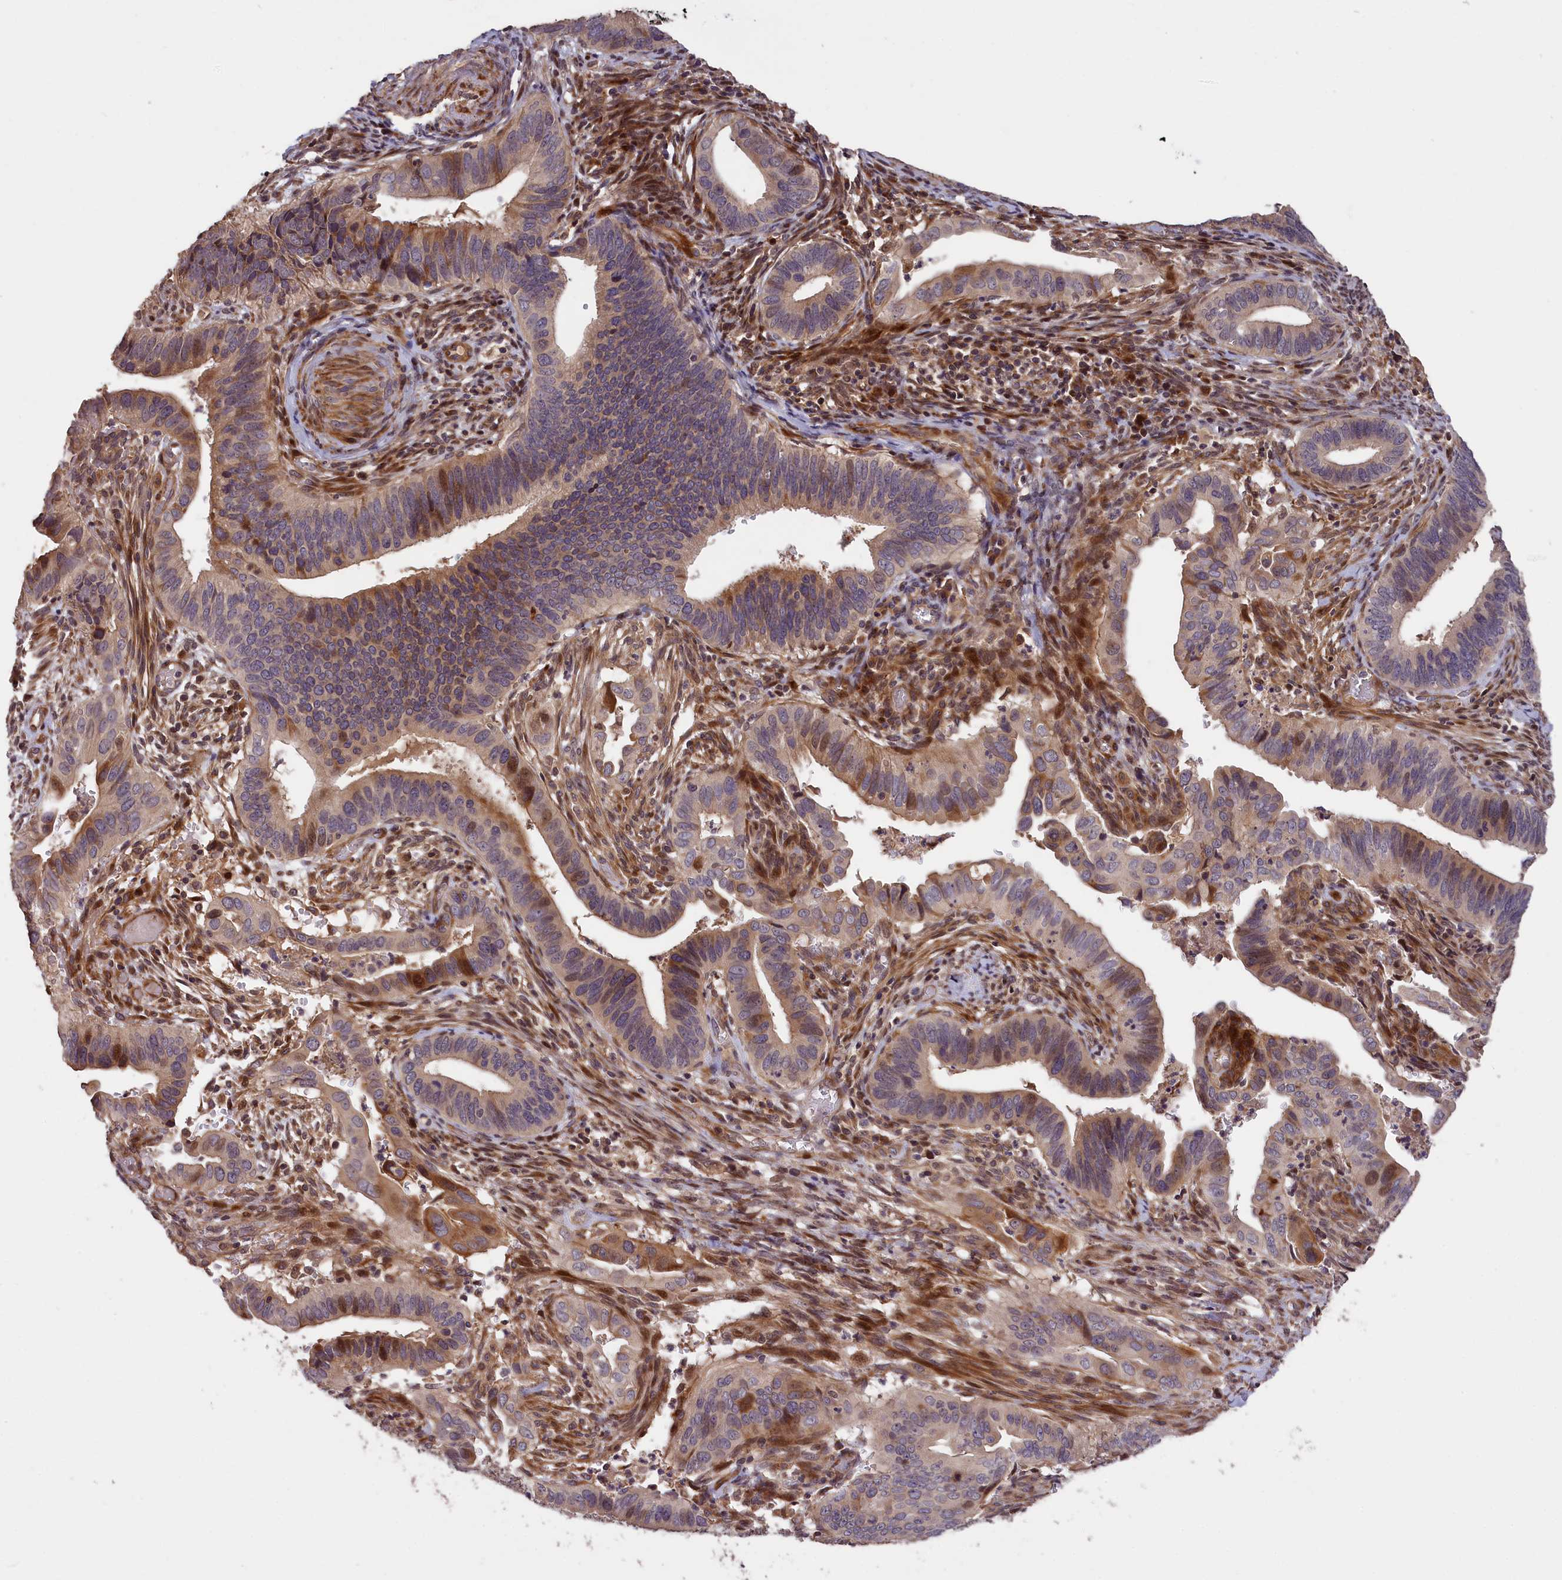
{"staining": {"intensity": "moderate", "quantity": "25%-75%", "location": "cytoplasmic/membranous,nuclear"}, "tissue": "cervical cancer", "cell_type": "Tumor cells", "image_type": "cancer", "snomed": [{"axis": "morphology", "description": "Adenocarcinoma, NOS"}, {"axis": "topography", "description": "Cervix"}], "caption": "Cervical adenocarcinoma stained for a protein exhibits moderate cytoplasmic/membranous and nuclear positivity in tumor cells. Immunohistochemistry stains the protein in brown and the nuclei are stained blue.", "gene": "DNAJB9", "patient": {"sex": "female", "age": 42}}